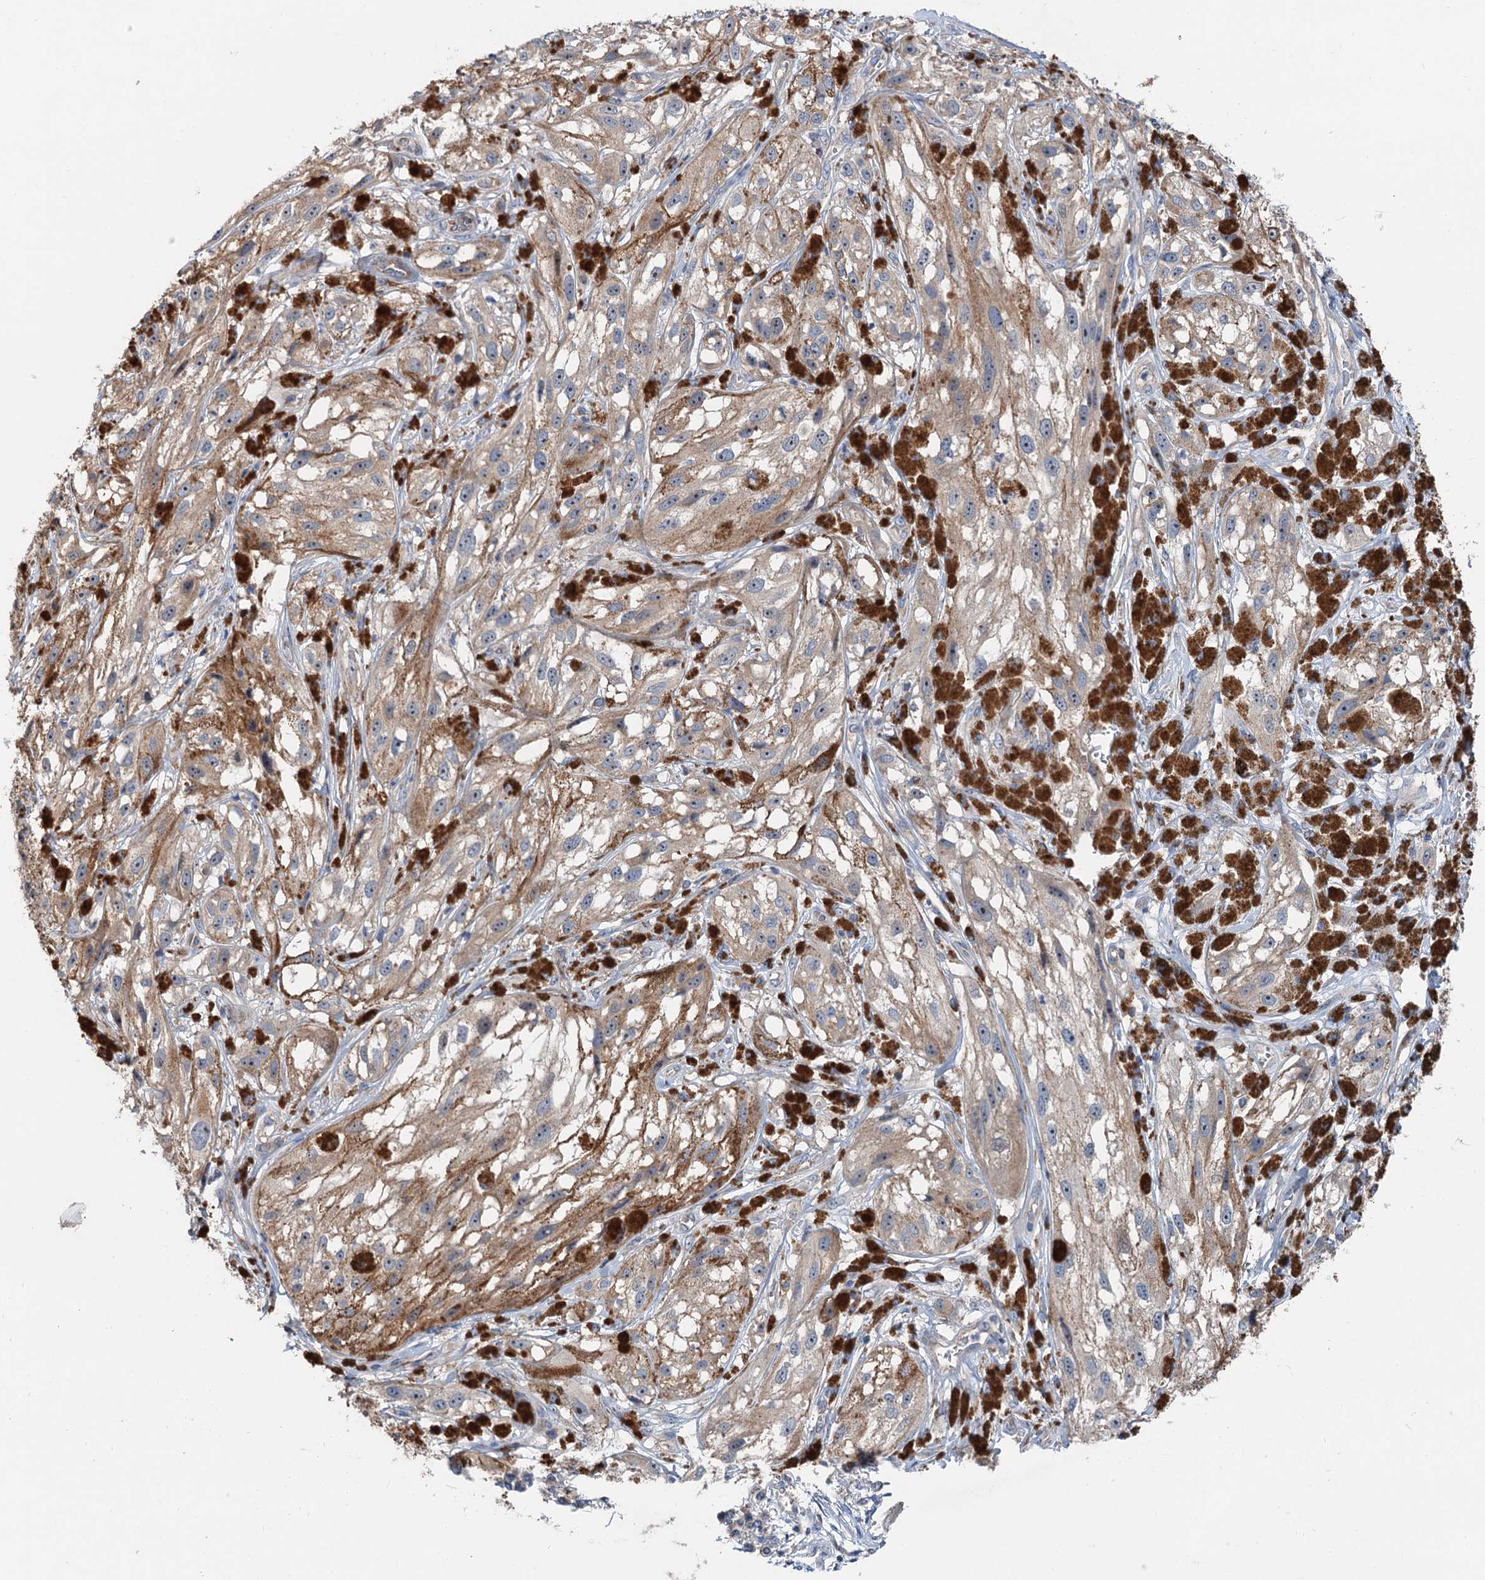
{"staining": {"intensity": "negative", "quantity": "none", "location": "none"}, "tissue": "melanoma", "cell_type": "Tumor cells", "image_type": "cancer", "snomed": [{"axis": "morphology", "description": "Malignant melanoma, NOS"}, {"axis": "topography", "description": "Skin"}], "caption": "Tumor cells are negative for brown protein staining in melanoma.", "gene": "ANKRD26", "patient": {"sex": "male", "age": 88}}